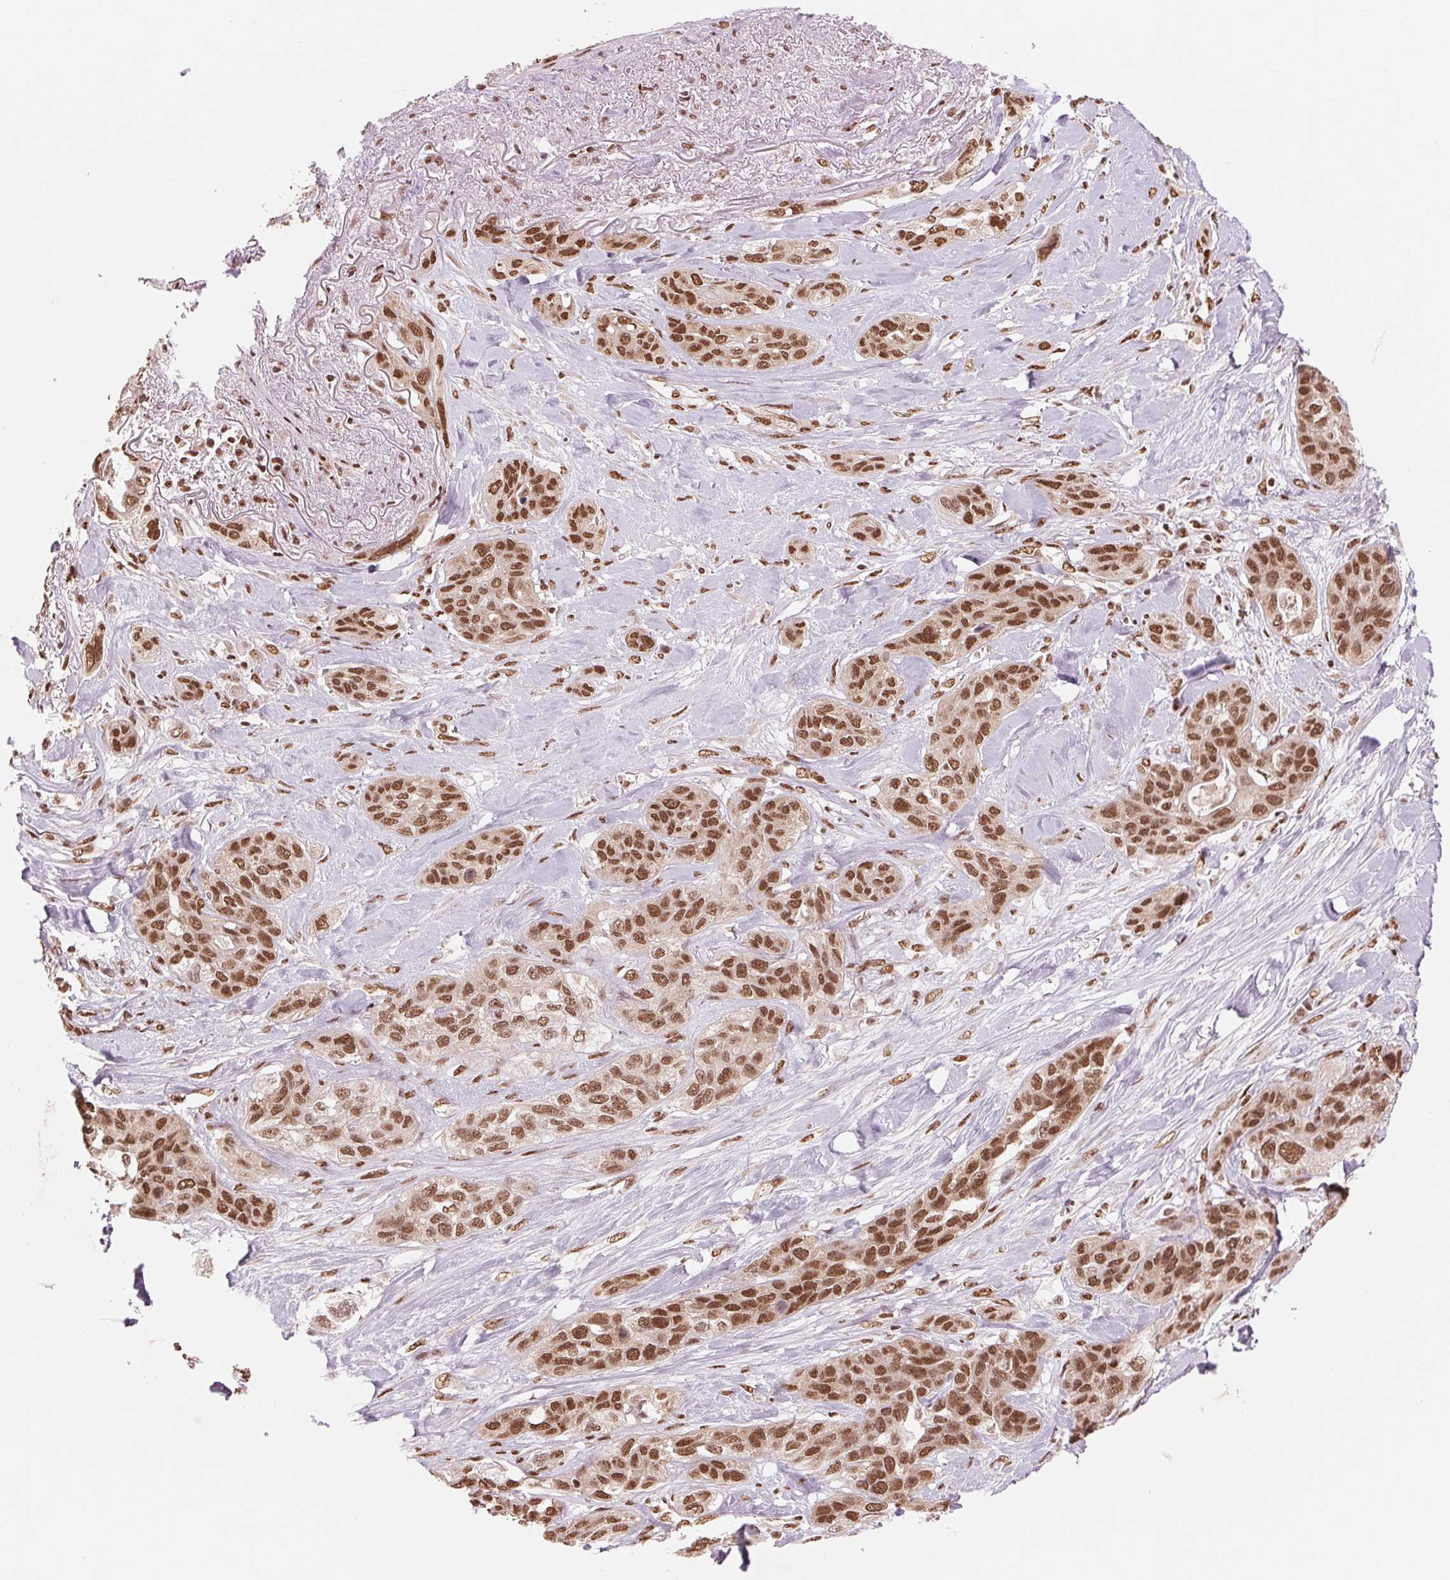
{"staining": {"intensity": "moderate", "quantity": ">75%", "location": "nuclear"}, "tissue": "lung cancer", "cell_type": "Tumor cells", "image_type": "cancer", "snomed": [{"axis": "morphology", "description": "Squamous cell carcinoma, NOS"}, {"axis": "topography", "description": "Lung"}], "caption": "A high-resolution micrograph shows immunohistochemistry (IHC) staining of lung squamous cell carcinoma, which displays moderate nuclear expression in approximately >75% of tumor cells.", "gene": "TTLL9", "patient": {"sex": "female", "age": 70}}